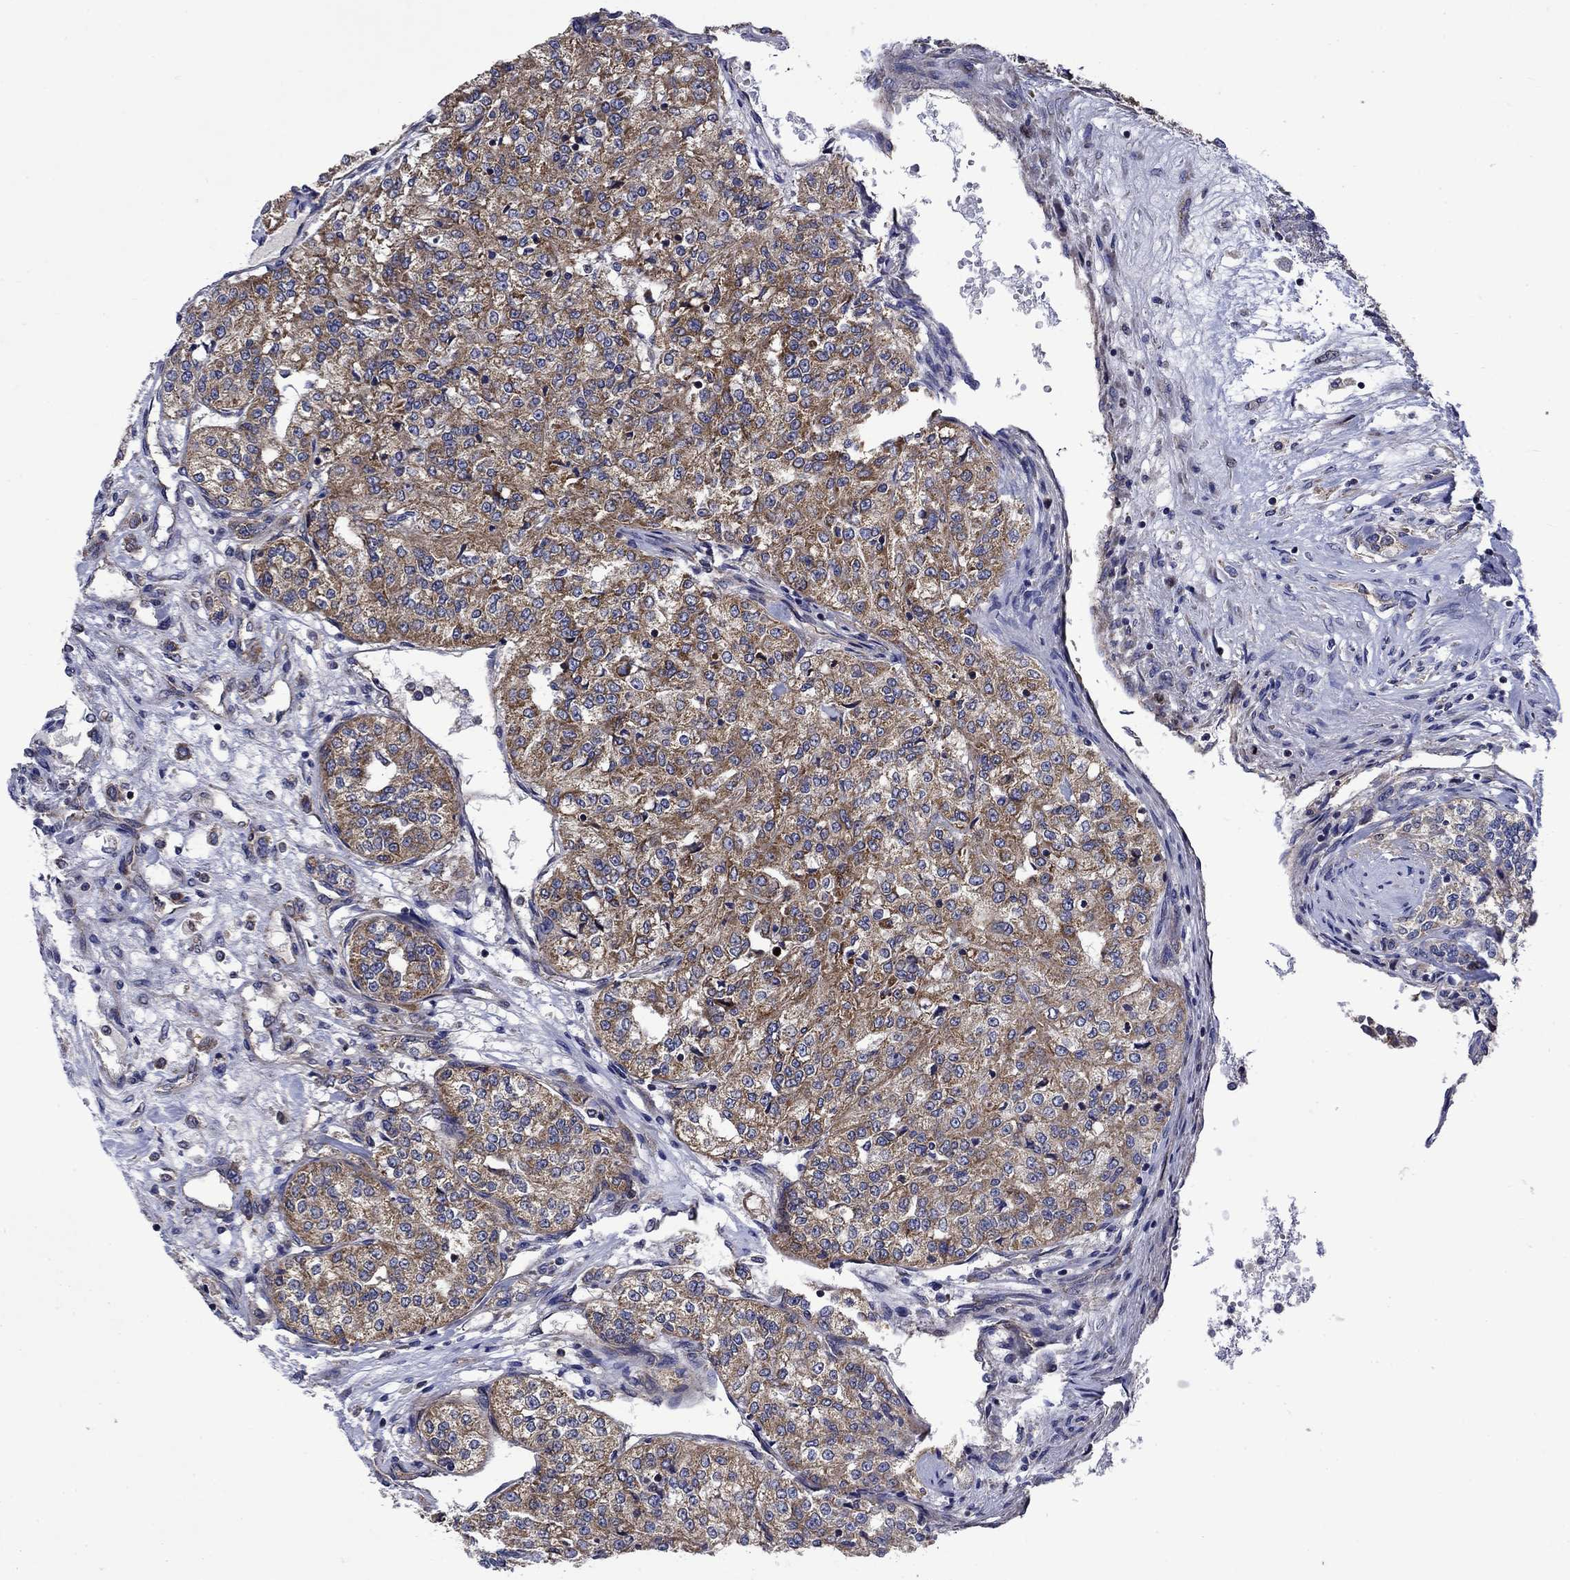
{"staining": {"intensity": "moderate", "quantity": ">75%", "location": "cytoplasmic/membranous"}, "tissue": "renal cancer", "cell_type": "Tumor cells", "image_type": "cancer", "snomed": [{"axis": "morphology", "description": "Adenocarcinoma, NOS"}, {"axis": "topography", "description": "Kidney"}], "caption": "Moderate cytoplasmic/membranous protein staining is seen in about >75% of tumor cells in renal adenocarcinoma. The protein is shown in brown color, while the nuclei are stained blue.", "gene": "KIF22", "patient": {"sex": "female", "age": 63}}